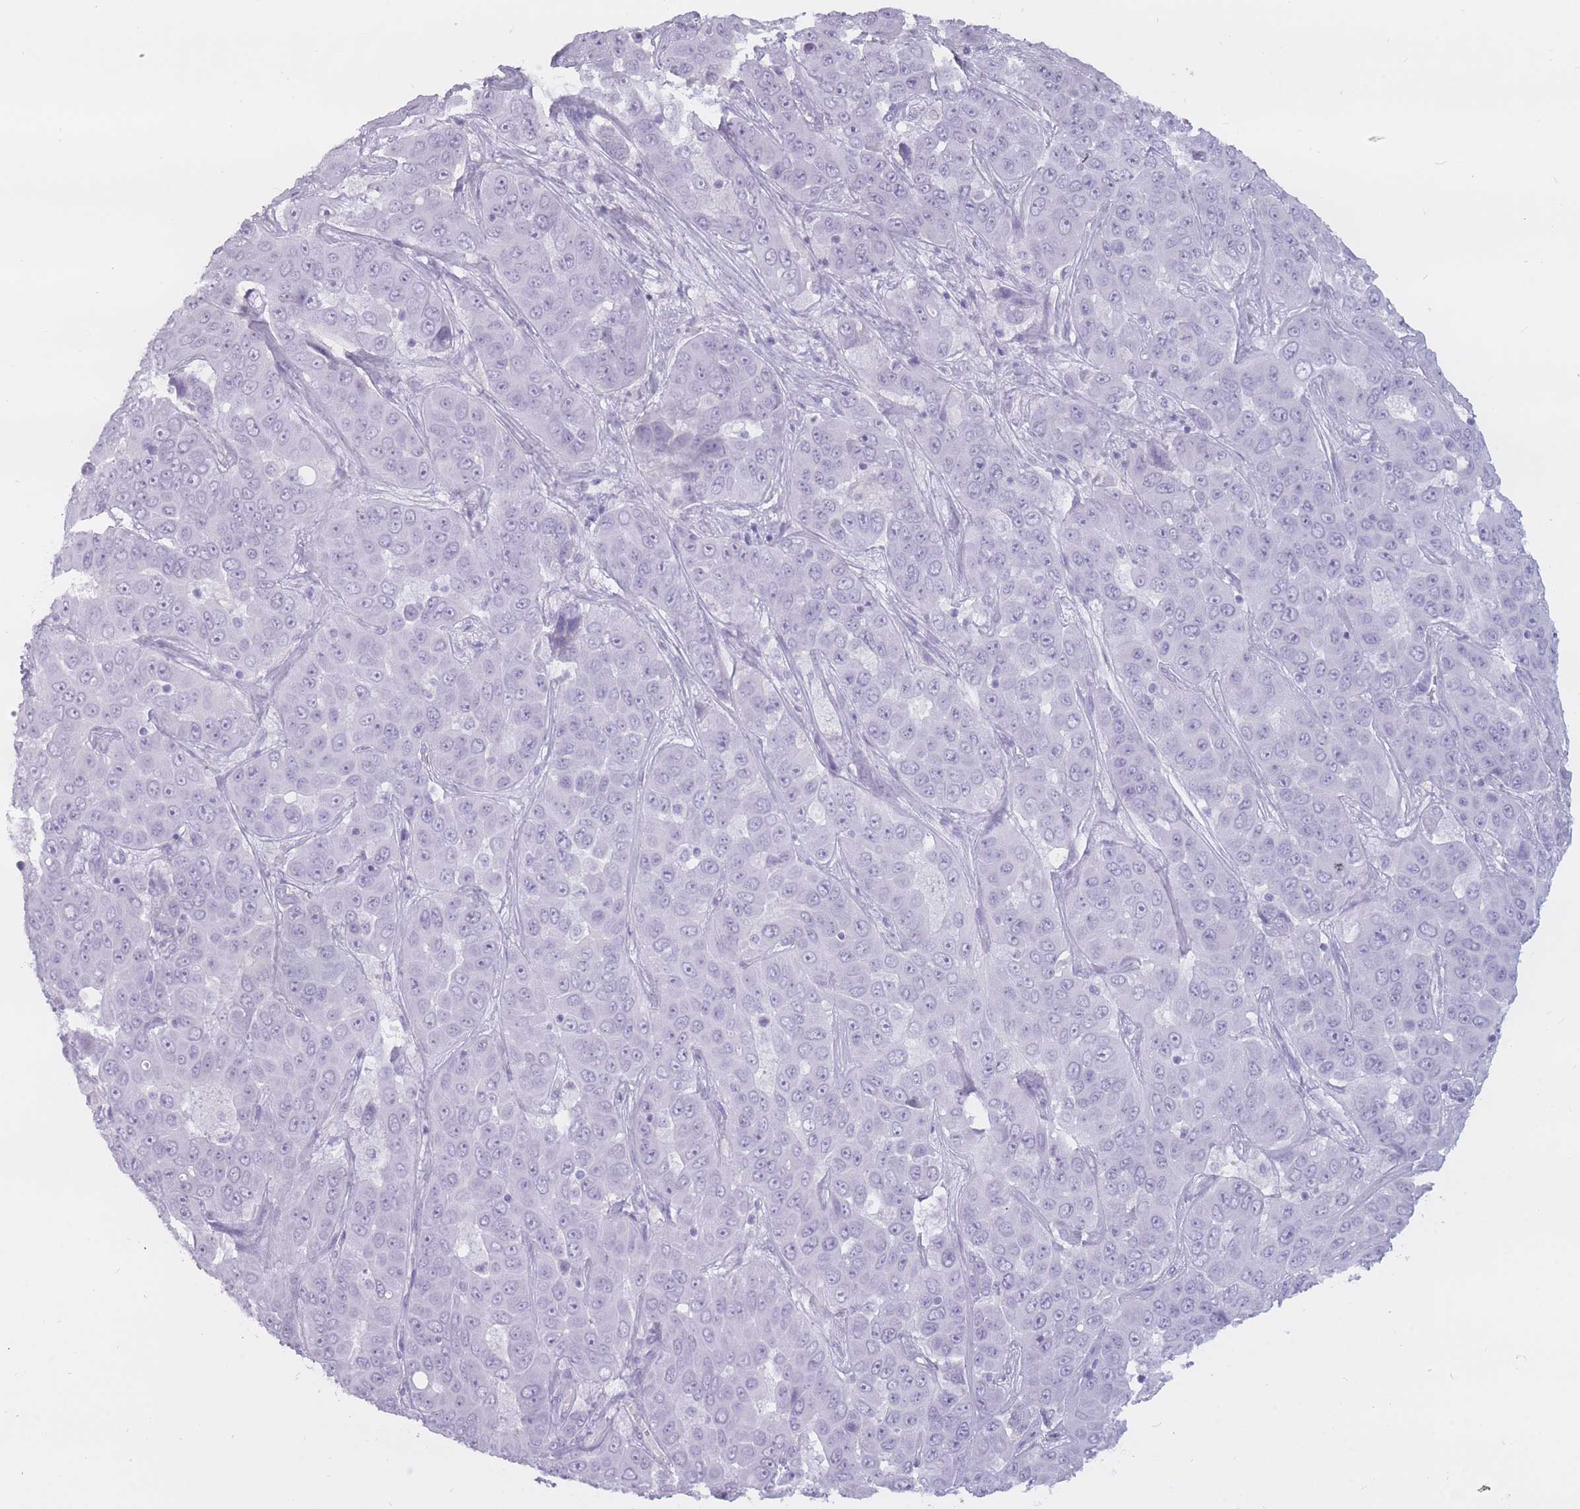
{"staining": {"intensity": "negative", "quantity": "none", "location": "none"}, "tissue": "liver cancer", "cell_type": "Tumor cells", "image_type": "cancer", "snomed": [{"axis": "morphology", "description": "Cholangiocarcinoma"}, {"axis": "topography", "description": "Liver"}], "caption": "Immunohistochemical staining of liver cancer displays no significant positivity in tumor cells. Brightfield microscopy of immunohistochemistry (IHC) stained with DAB (3,3'-diaminobenzidine) (brown) and hematoxylin (blue), captured at high magnification.", "gene": "PNMA3", "patient": {"sex": "female", "age": 52}}